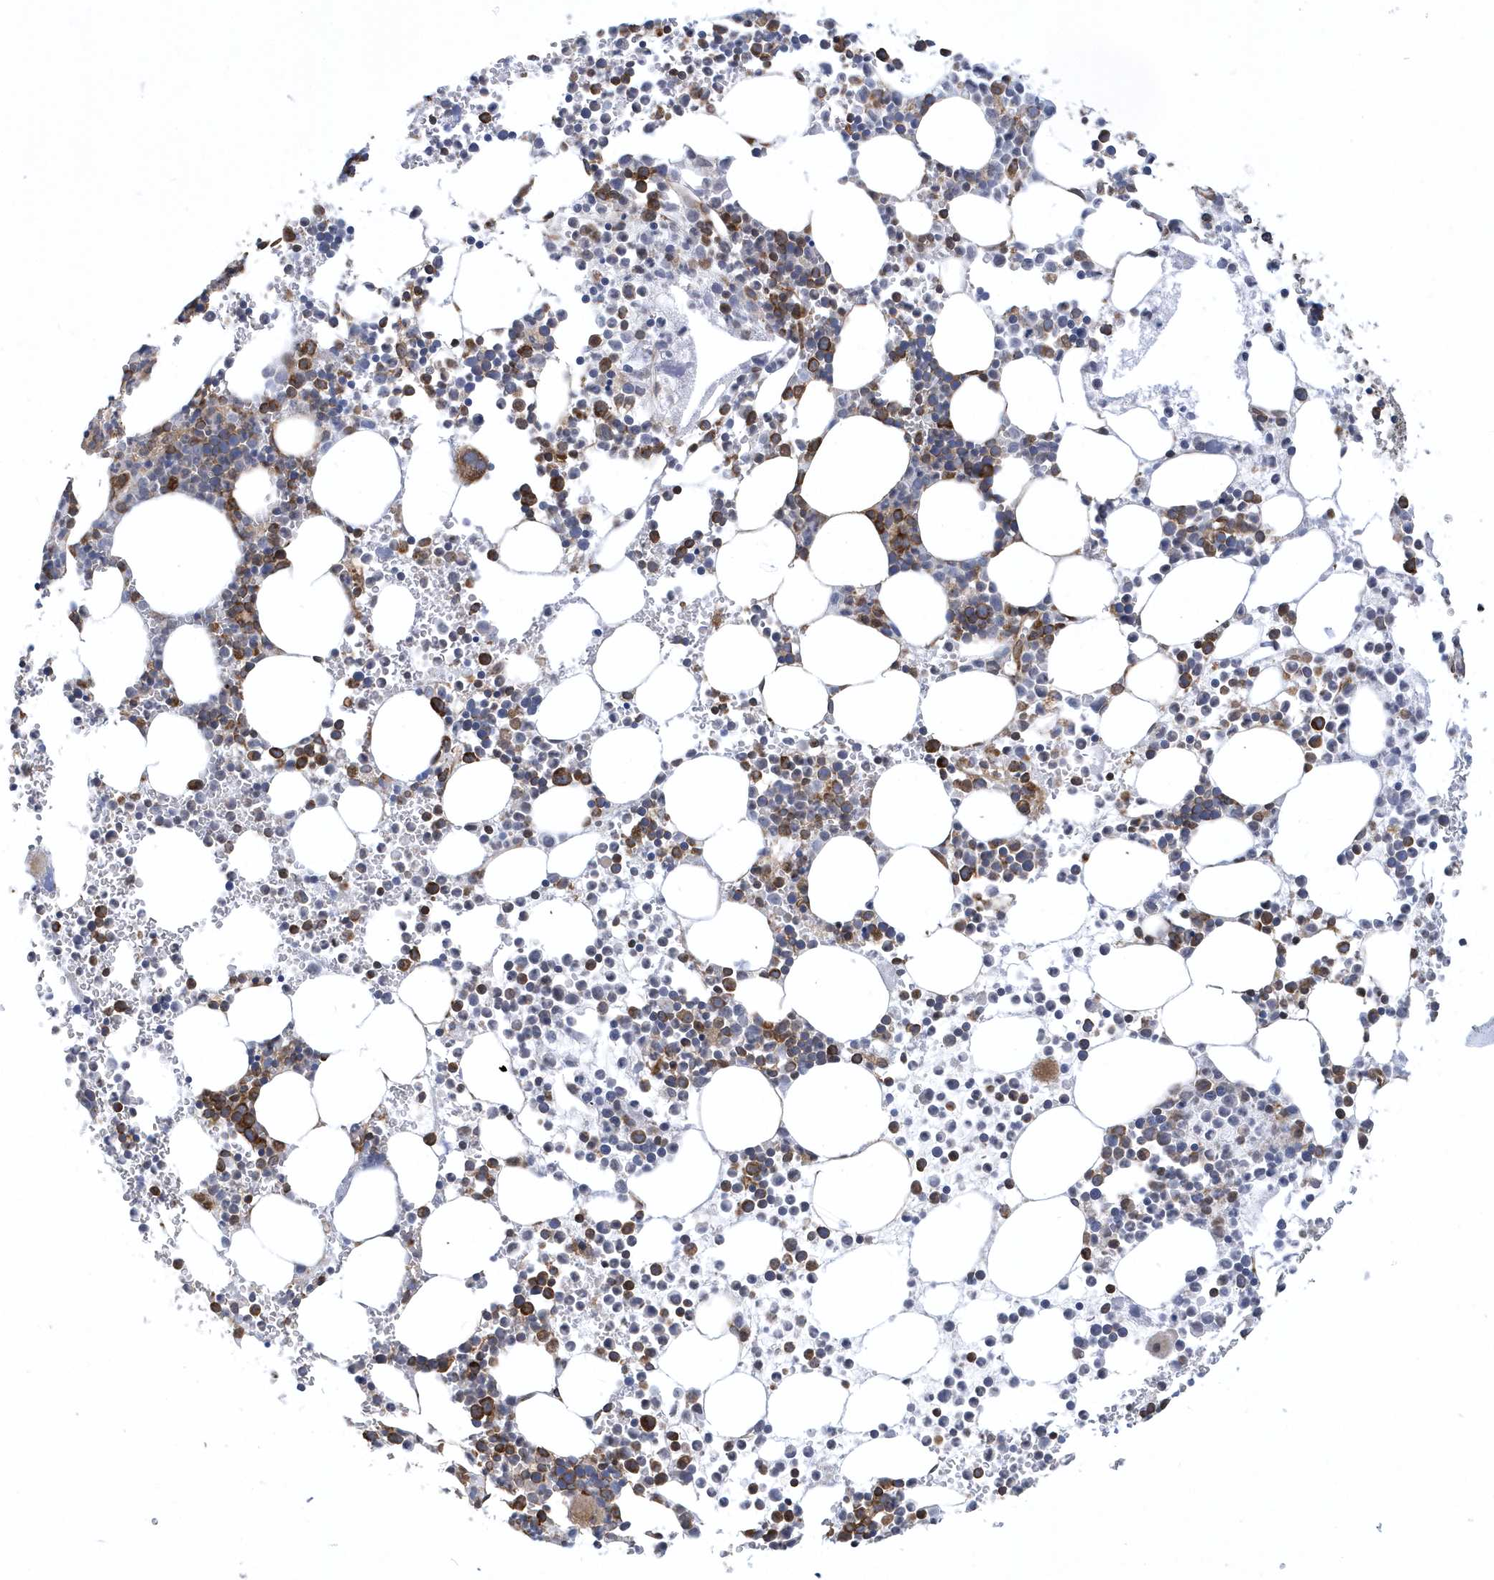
{"staining": {"intensity": "moderate", "quantity": "25%-75%", "location": "cytoplasmic/membranous"}, "tissue": "bone marrow", "cell_type": "Hematopoietic cells", "image_type": "normal", "snomed": [{"axis": "morphology", "description": "Normal tissue, NOS"}, {"axis": "topography", "description": "Bone marrow"}], "caption": "Benign bone marrow exhibits moderate cytoplasmic/membranous expression in about 25%-75% of hematopoietic cells.", "gene": "PHF1", "patient": {"sex": "female", "age": 78}}